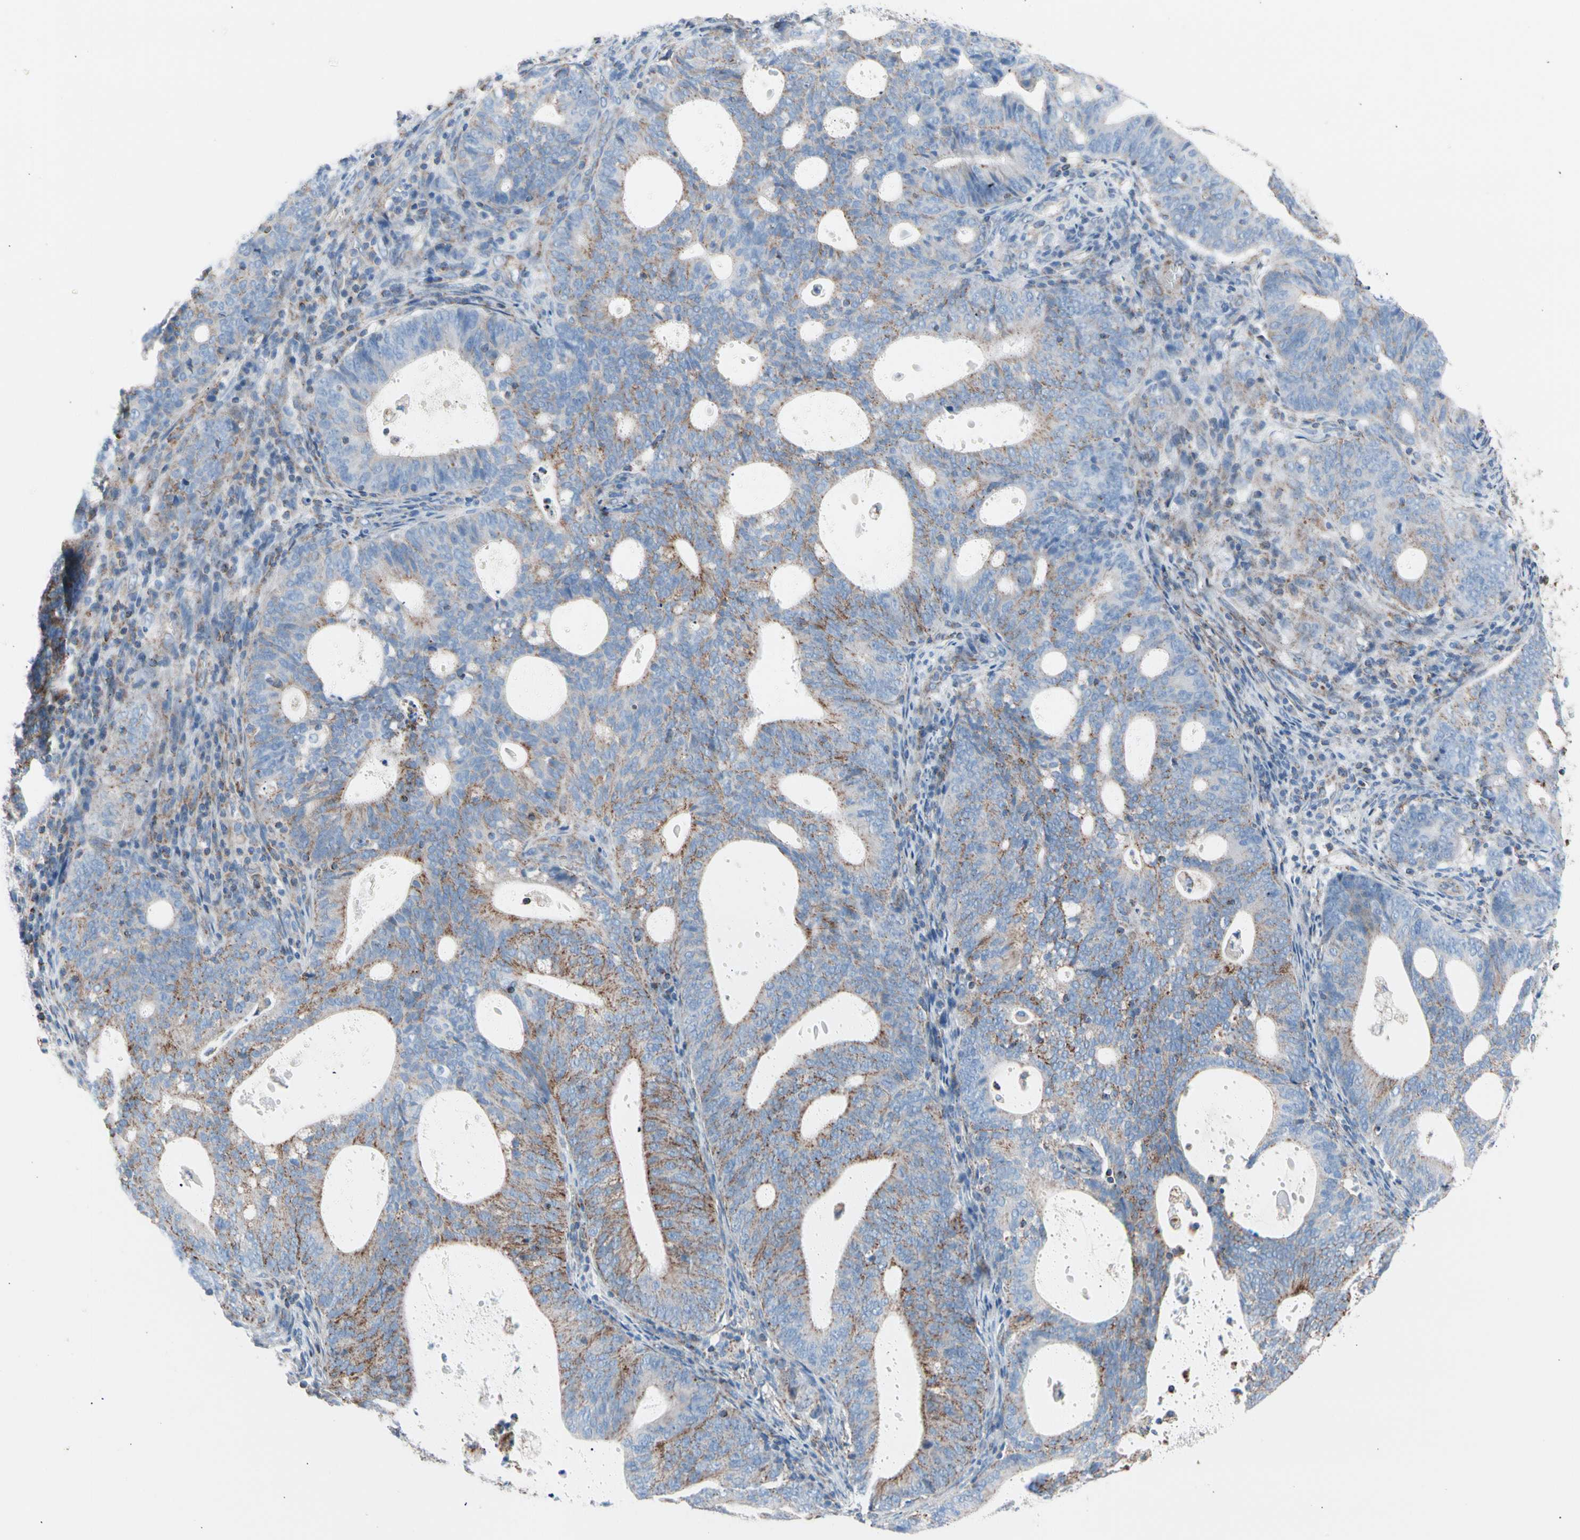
{"staining": {"intensity": "moderate", "quantity": "<25%", "location": "cytoplasmic/membranous"}, "tissue": "endometrial cancer", "cell_type": "Tumor cells", "image_type": "cancer", "snomed": [{"axis": "morphology", "description": "Adenocarcinoma, NOS"}, {"axis": "topography", "description": "Uterus"}], "caption": "This is an image of IHC staining of endometrial cancer (adenocarcinoma), which shows moderate positivity in the cytoplasmic/membranous of tumor cells.", "gene": "HK1", "patient": {"sex": "female", "age": 83}}